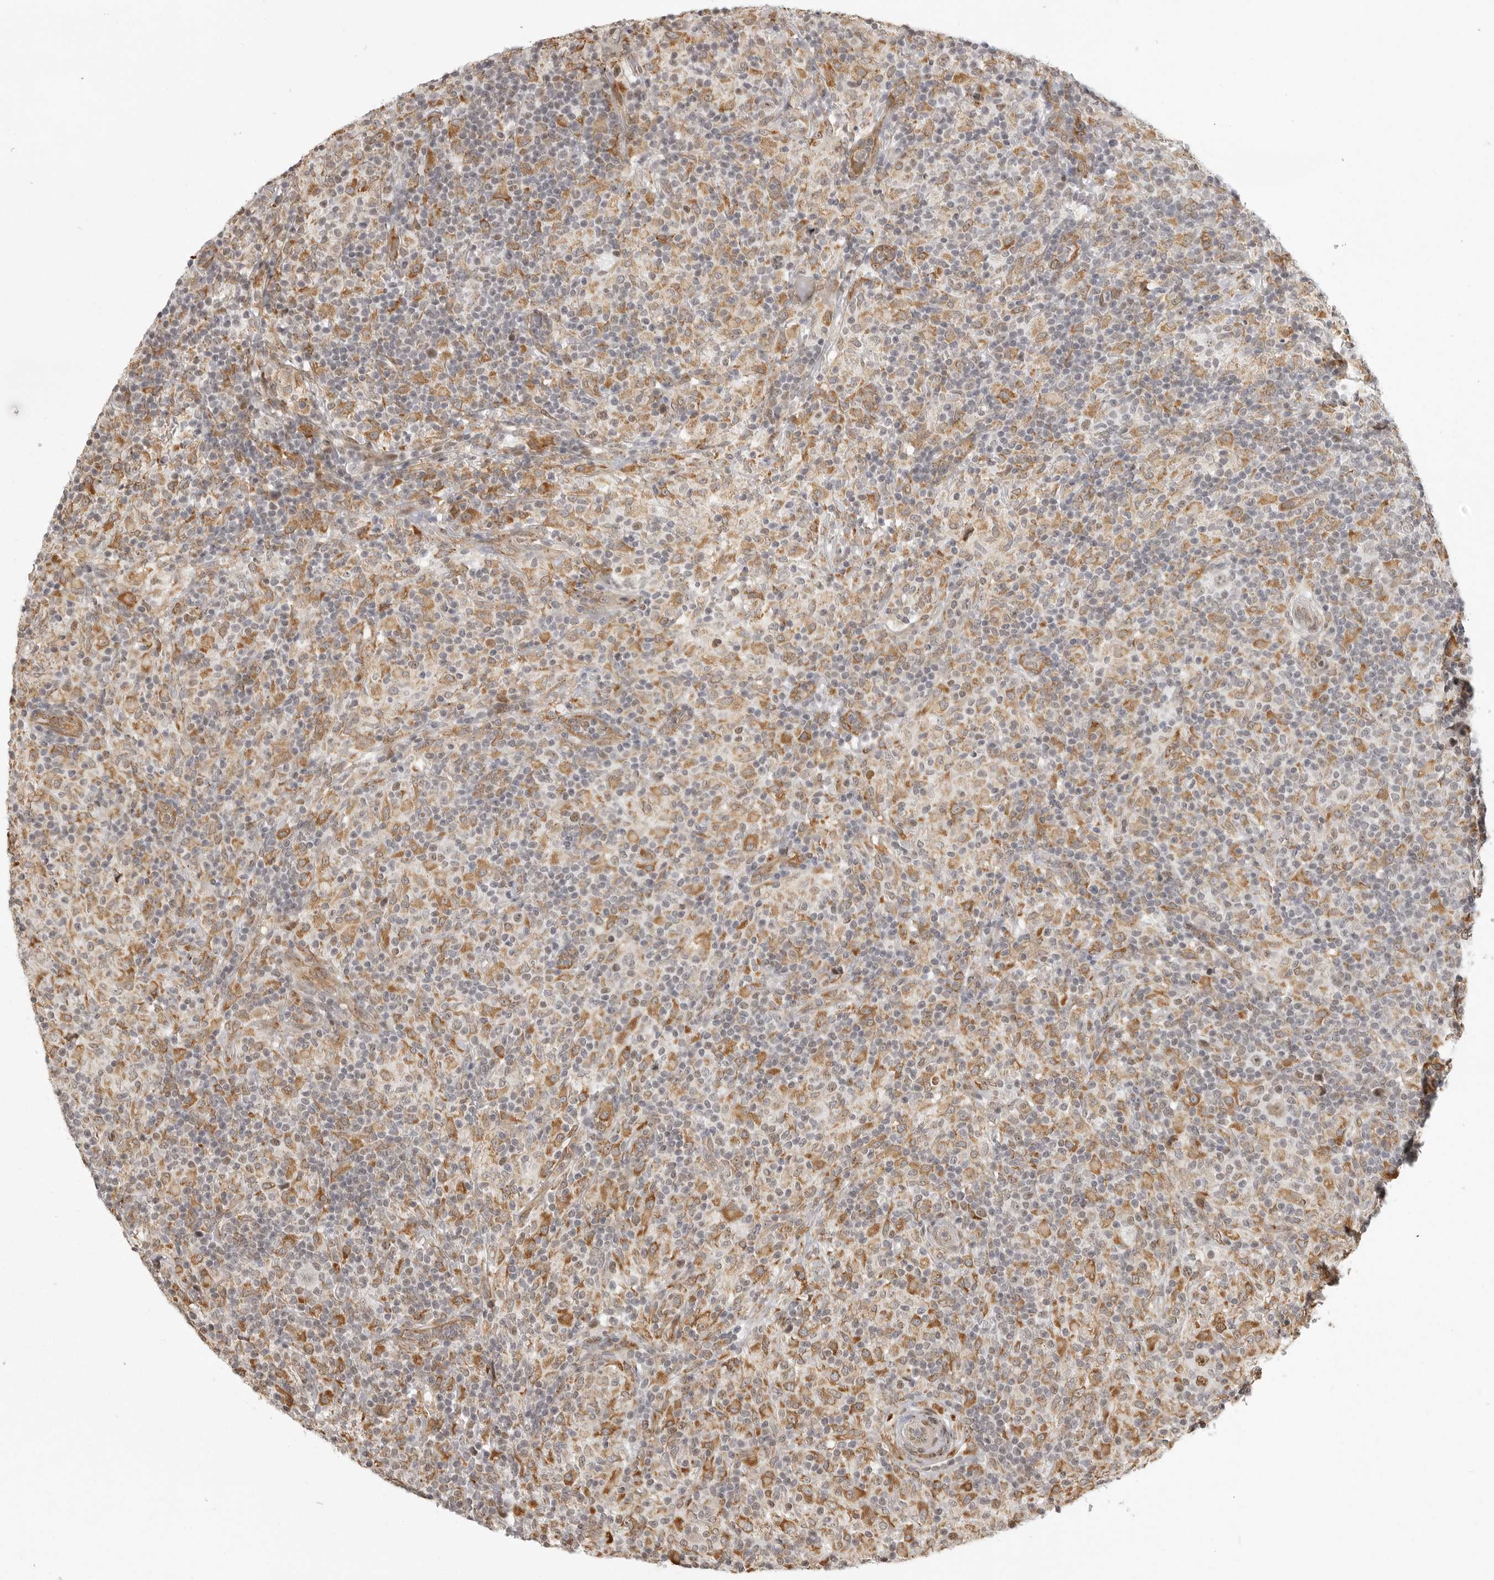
{"staining": {"intensity": "moderate", "quantity": ">75%", "location": "cytoplasmic/membranous"}, "tissue": "lymphoma", "cell_type": "Tumor cells", "image_type": "cancer", "snomed": [{"axis": "morphology", "description": "Hodgkin's disease, NOS"}, {"axis": "topography", "description": "Lymph node"}], "caption": "This histopathology image displays immunohistochemistry staining of human Hodgkin's disease, with medium moderate cytoplasmic/membranous expression in about >75% of tumor cells.", "gene": "ISG20L2", "patient": {"sex": "male", "age": 70}}